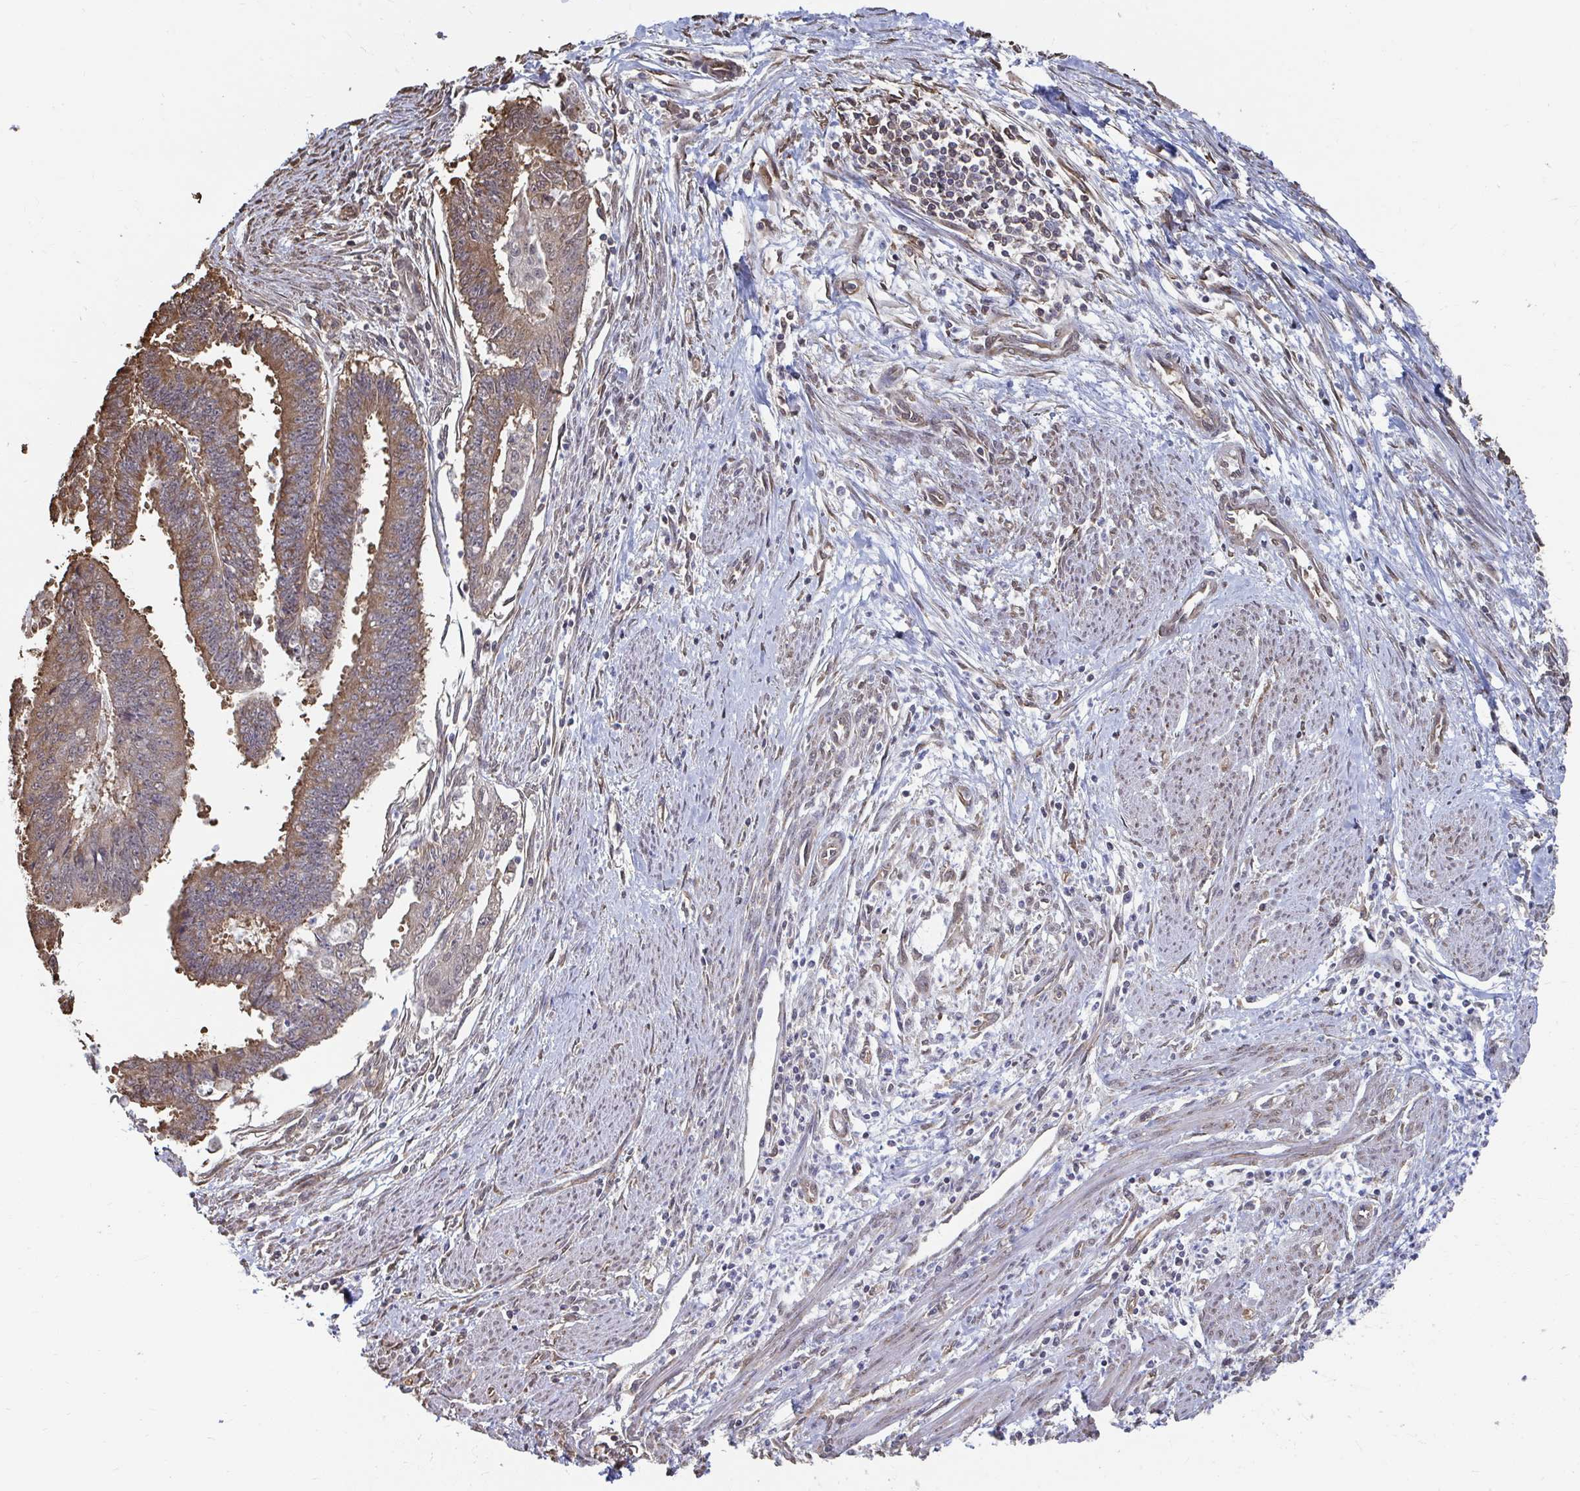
{"staining": {"intensity": "moderate", "quantity": ">75%", "location": "cytoplasmic/membranous"}, "tissue": "endometrial cancer", "cell_type": "Tumor cells", "image_type": "cancer", "snomed": [{"axis": "morphology", "description": "Adenocarcinoma, NOS"}, {"axis": "topography", "description": "Endometrium"}], "caption": "Immunohistochemical staining of human endometrial cancer (adenocarcinoma) shows moderate cytoplasmic/membranous protein staining in approximately >75% of tumor cells. Immunohistochemistry (ihc) stains the protein of interest in brown and the nuclei are stained blue.", "gene": "SYNCRIP", "patient": {"sex": "female", "age": 73}}